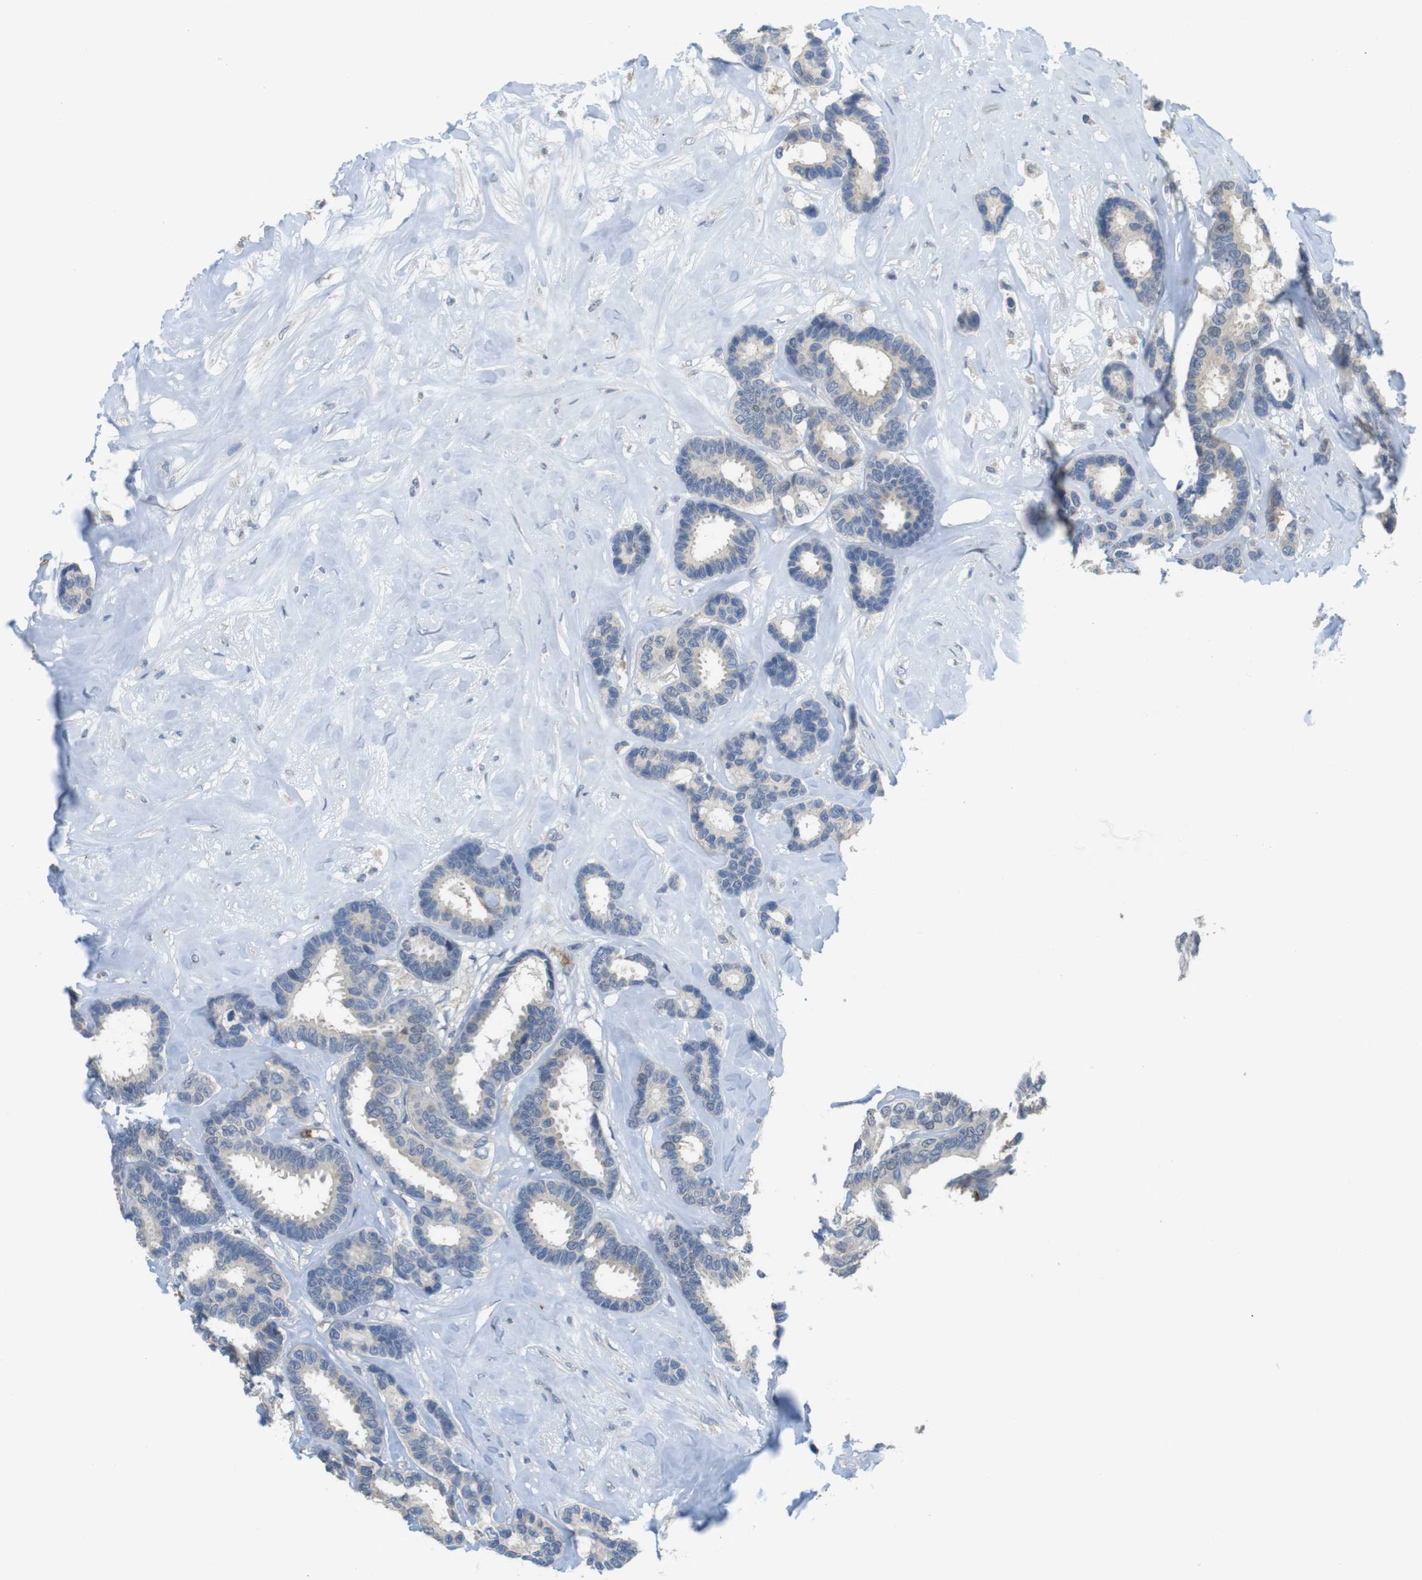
{"staining": {"intensity": "negative", "quantity": "none", "location": "none"}, "tissue": "breast cancer", "cell_type": "Tumor cells", "image_type": "cancer", "snomed": [{"axis": "morphology", "description": "Duct carcinoma"}, {"axis": "topography", "description": "Breast"}], "caption": "DAB immunohistochemical staining of breast cancer (infiltrating ductal carcinoma) demonstrates no significant staining in tumor cells. (Immunohistochemistry, brightfield microscopy, high magnification).", "gene": "GYPA", "patient": {"sex": "female", "age": 87}}